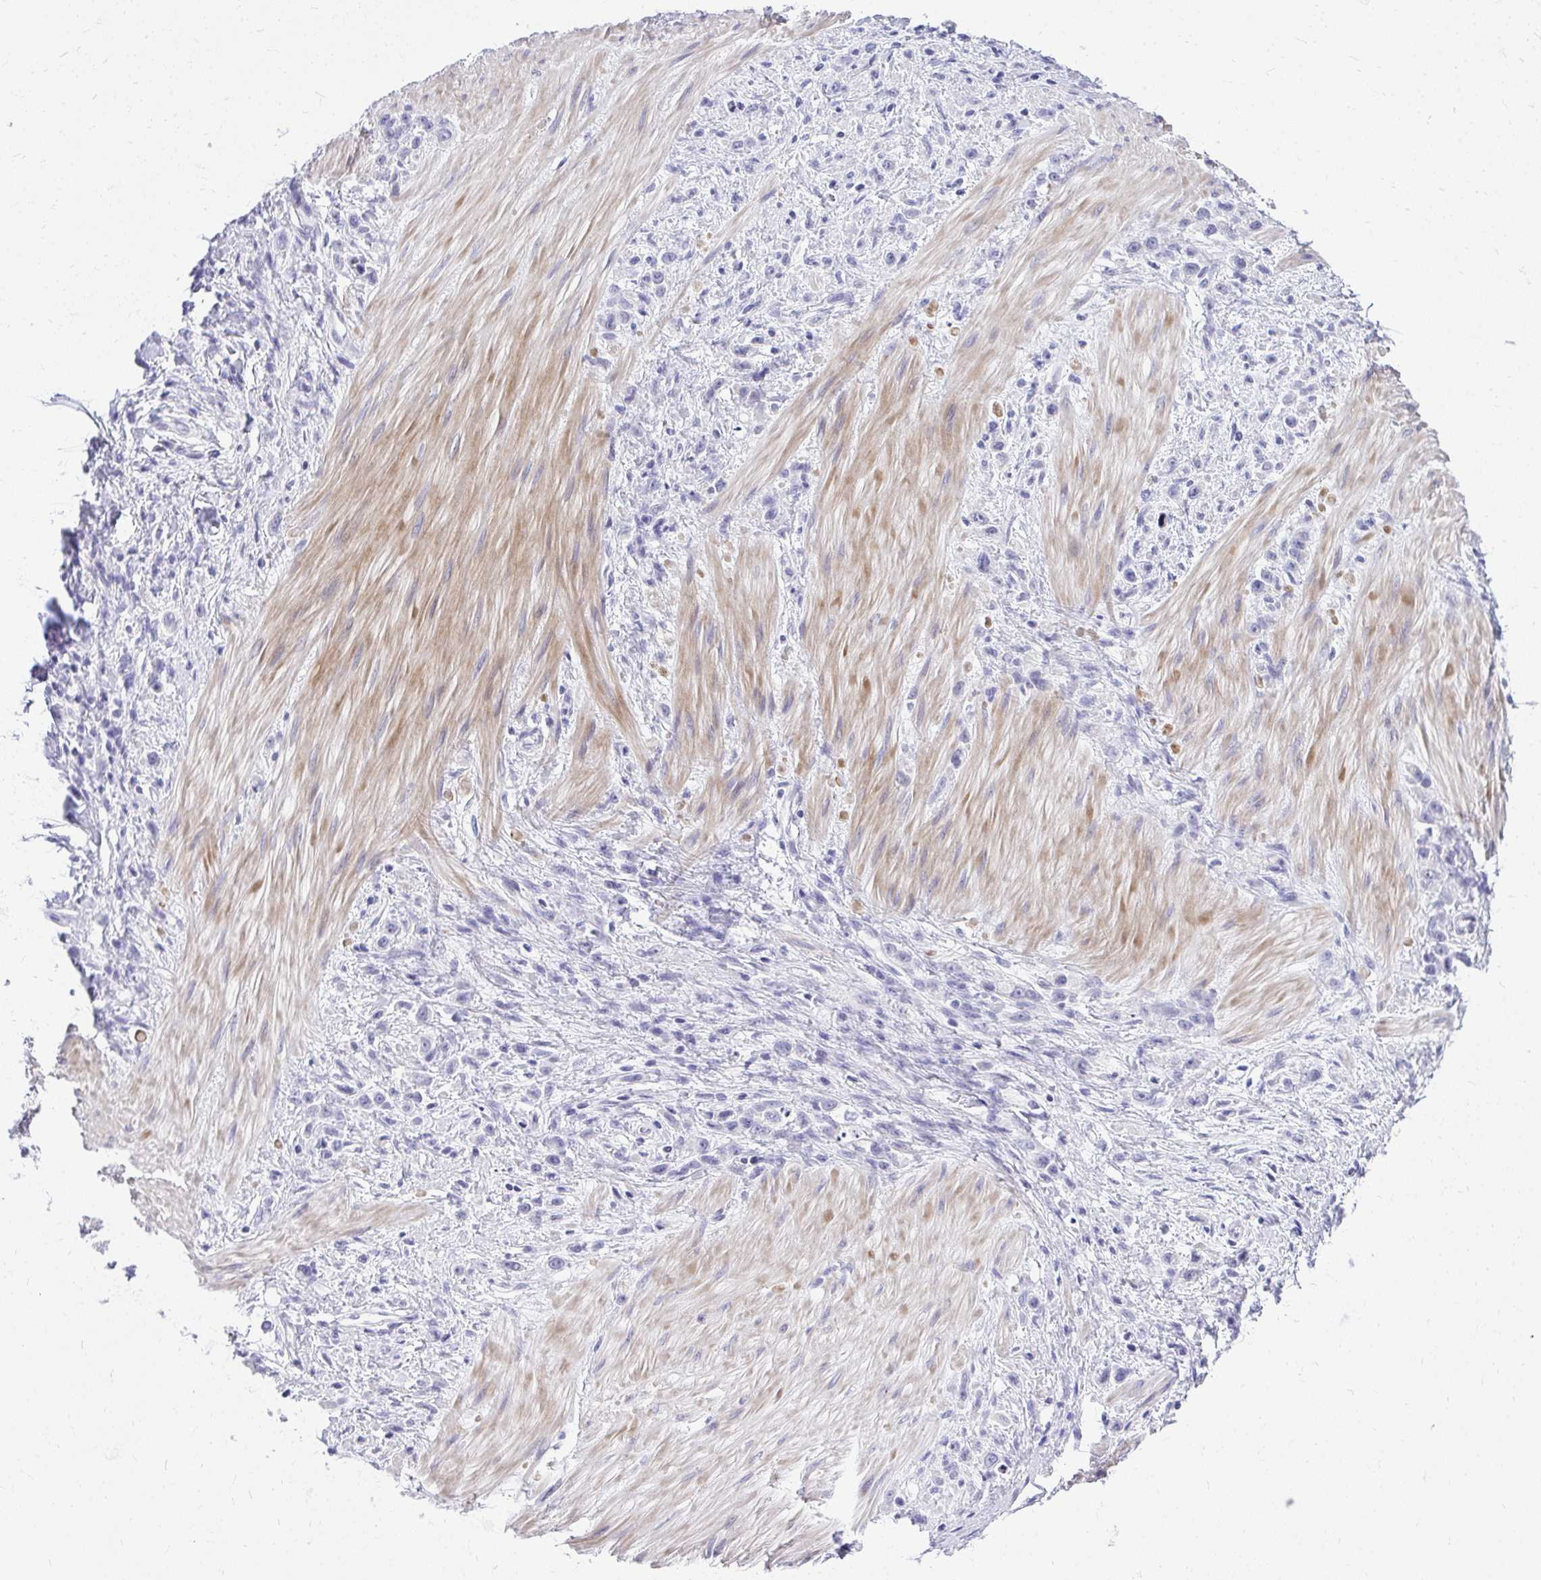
{"staining": {"intensity": "negative", "quantity": "none", "location": "none"}, "tissue": "stomach cancer", "cell_type": "Tumor cells", "image_type": "cancer", "snomed": [{"axis": "morphology", "description": "Adenocarcinoma, NOS"}, {"axis": "topography", "description": "Stomach"}], "caption": "DAB immunohistochemical staining of stomach cancer demonstrates no significant expression in tumor cells.", "gene": "GABRA1", "patient": {"sex": "male", "age": 47}}